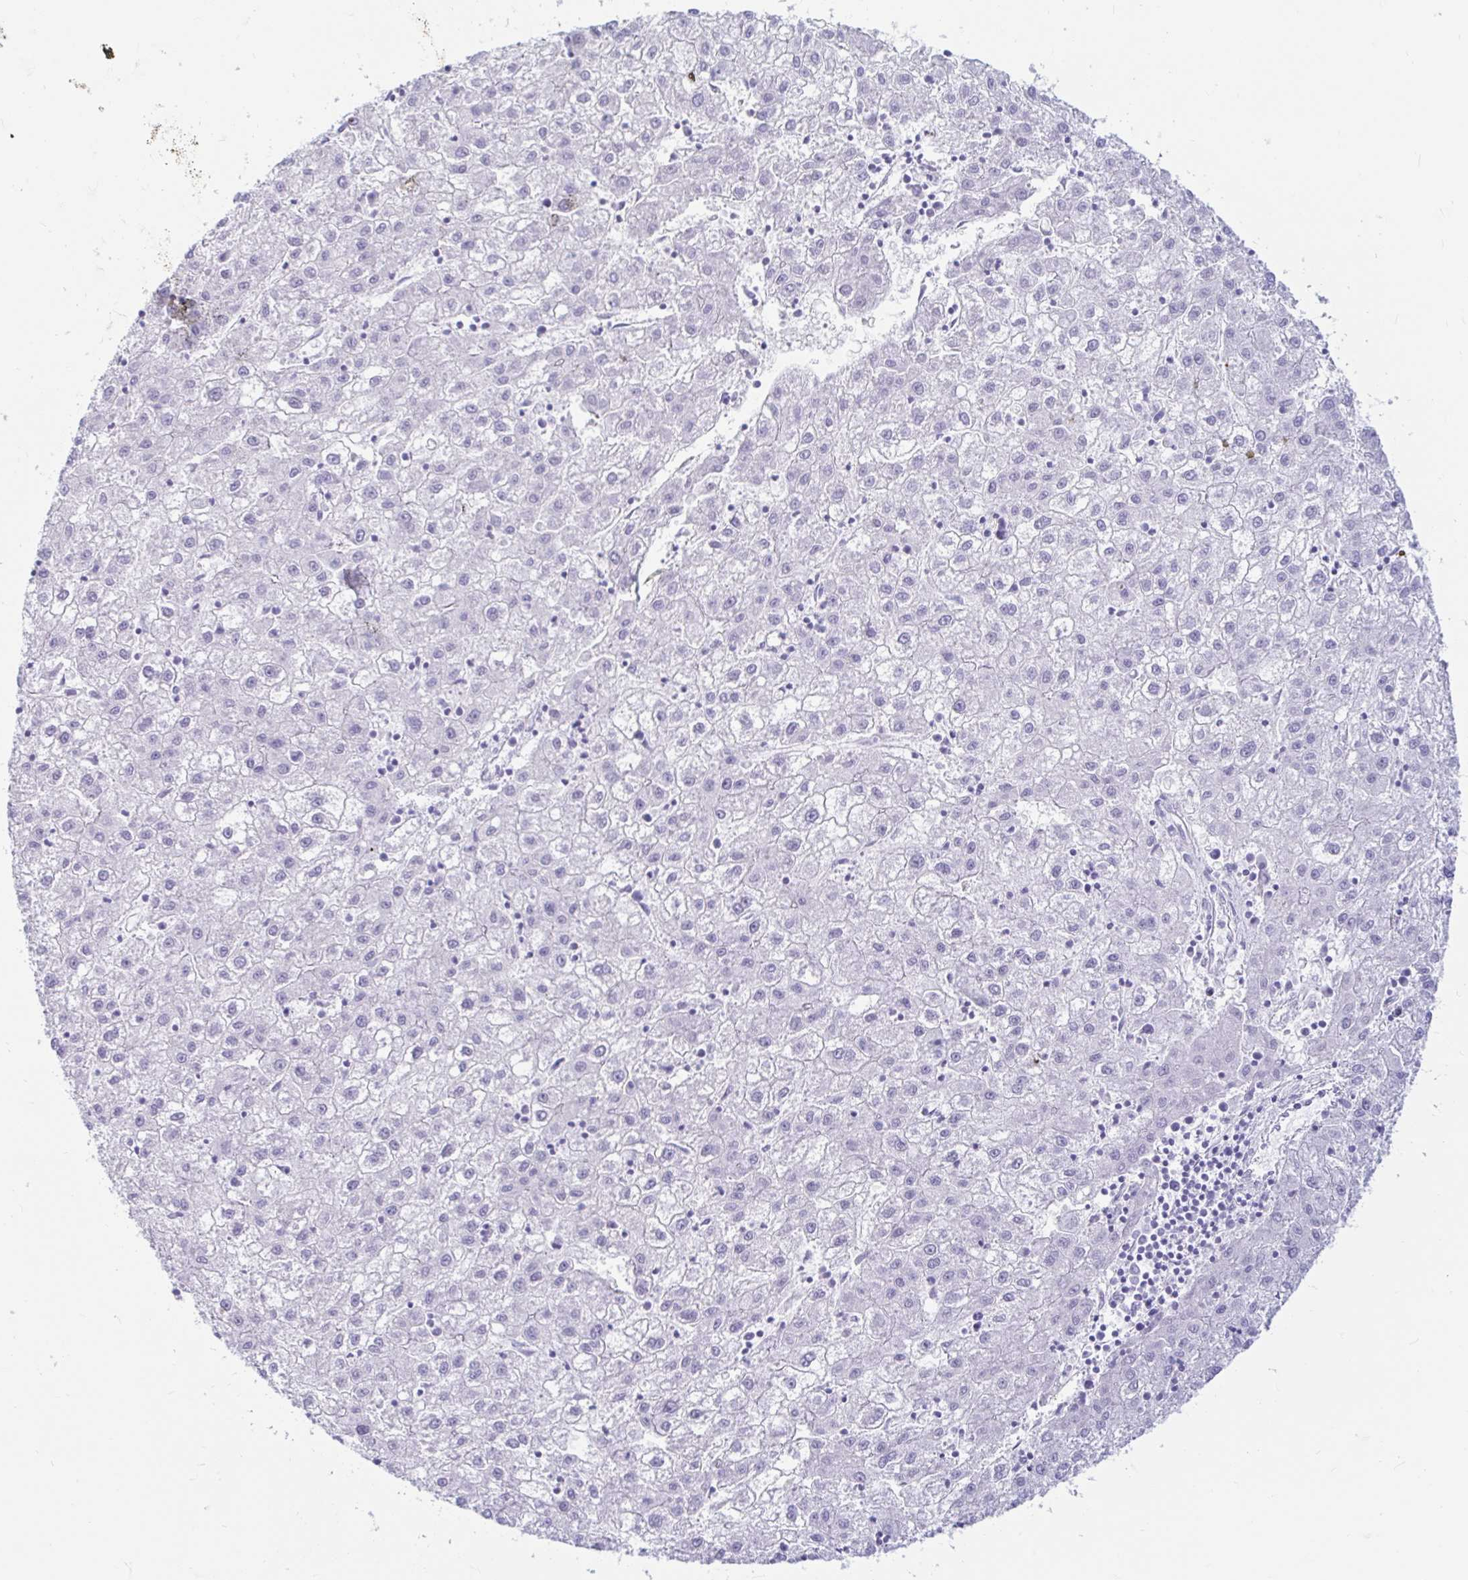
{"staining": {"intensity": "negative", "quantity": "none", "location": "none"}, "tissue": "liver cancer", "cell_type": "Tumor cells", "image_type": "cancer", "snomed": [{"axis": "morphology", "description": "Carcinoma, Hepatocellular, NOS"}, {"axis": "topography", "description": "Liver"}], "caption": "The histopathology image reveals no staining of tumor cells in hepatocellular carcinoma (liver). Brightfield microscopy of immunohistochemistry (IHC) stained with DAB (3,3'-diaminobenzidine) (brown) and hematoxylin (blue), captured at high magnification.", "gene": "ERICH6", "patient": {"sex": "male", "age": 72}}